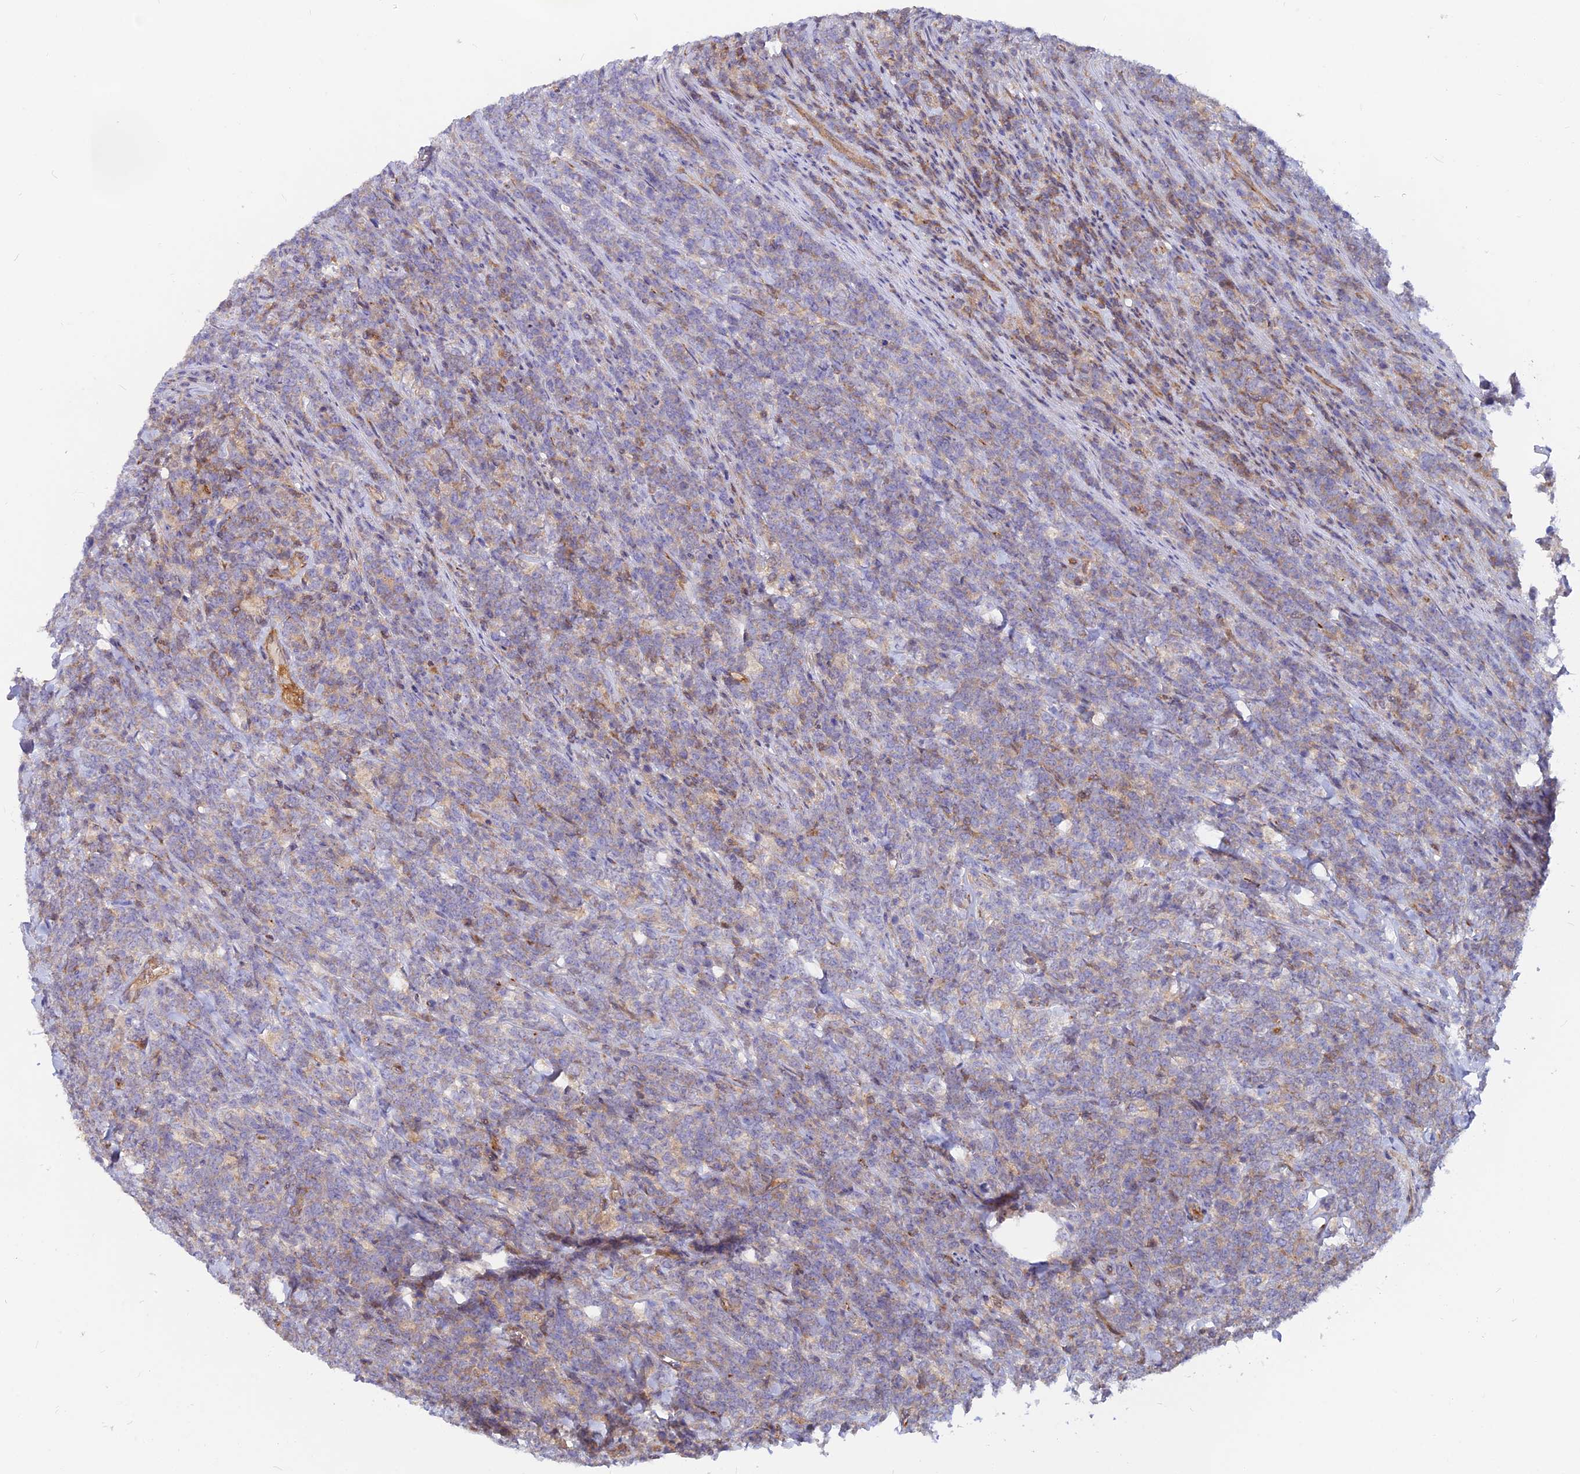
{"staining": {"intensity": "negative", "quantity": "none", "location": "none"}, "tissue": "lymphoma", "cell_type": "Tumor cells", "image_type": "cancer", "snomed": [{"axis": "morphology", "description": "Malignant lymphoma, non-Hodgkin's type, High grade"}, {"axis": "topography", "description": "Small intestine"}], "caption": "Immunohistochemistry micrograph of human lymphoma stained for a protein (brown), which exhibits no positivity in tumor cells. (DAB immunohistochemistry (IHC), high magnification).", "gene": "DENND2D", "patient": {"sex": "male", "age": 8}}